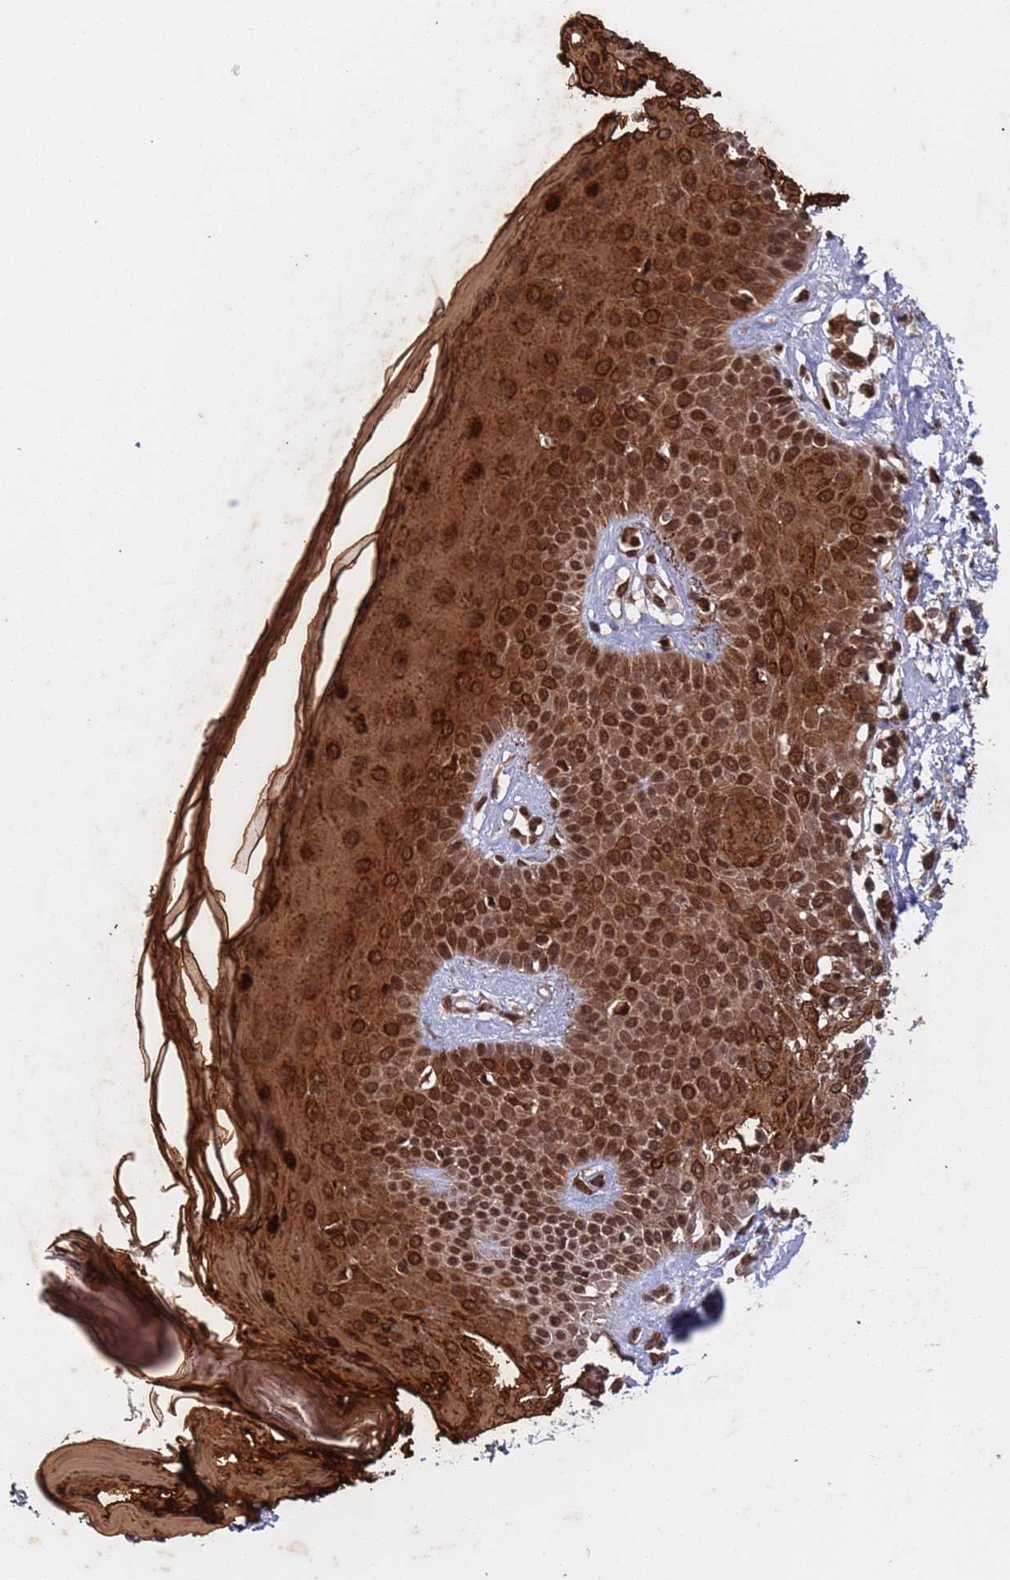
{"staining": {"intensity": "moderate", "quantity": ">75%", "location": "cytoplasmic/membranous,nuclear"}, "tissue": "skin", "cell_type": "Fibroblasts", "image_type": "normal", "snomed": [{"axis": "morphology", "description": "Normal tissue, NOS"}, {"axis": "topography", "description": "Skin"}], "caption": "DAB (3,3'-diaminobenzidine) immunohistochemical staining of normal human skin shows moderate cytoplasmic/membranous,nuclear protein positivity in approximately >75% of fibroblasts. The protein of interest is stained brown, and the nuclei are stained in blue (DAB (3,3'-diaminobenzidine) IHC with brightfield microscopy, high magnification).", "gene": "FUBP3", "patient": {"sex": "female", "age": 58}}